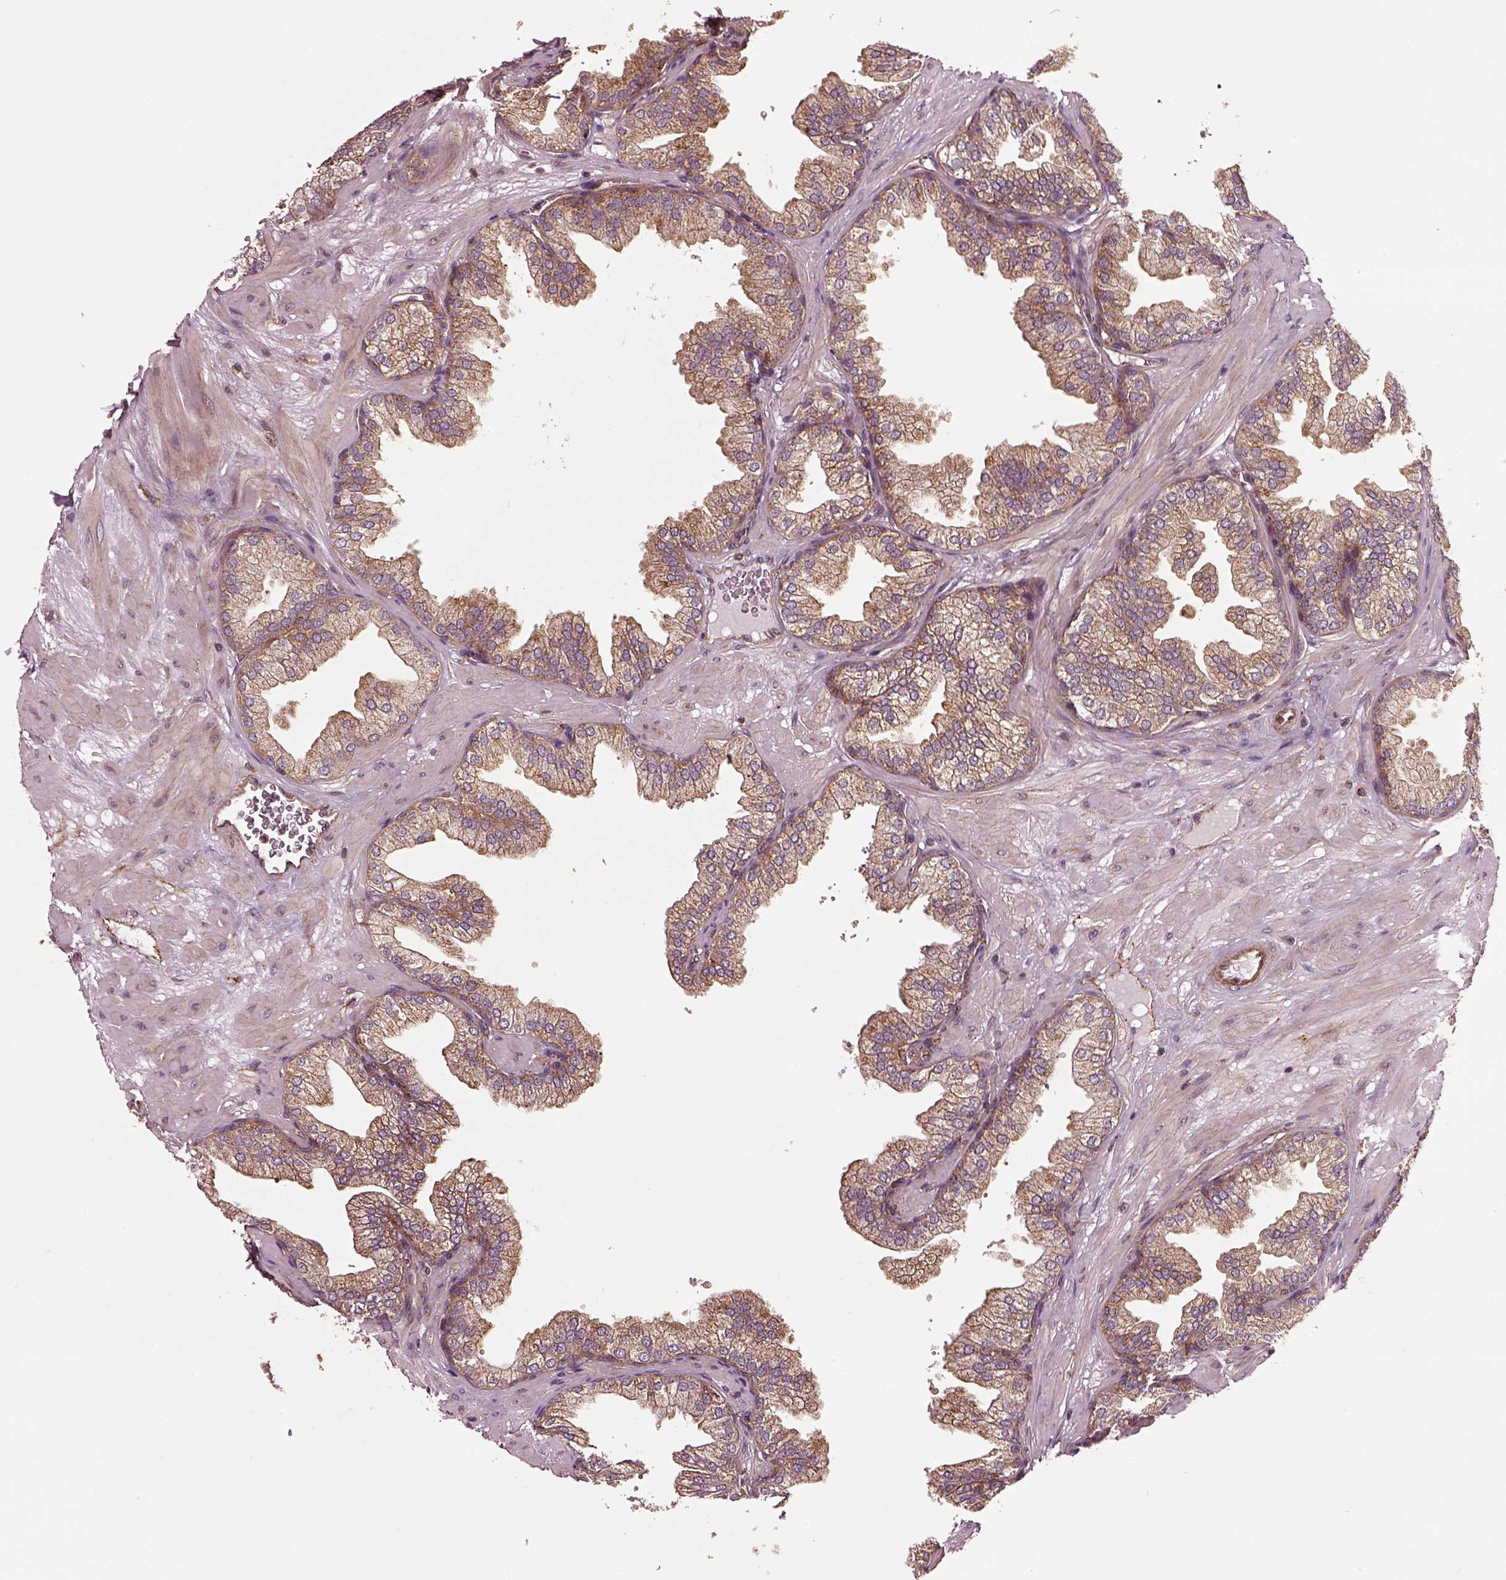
{"staining": {"intensity": "moderate", "quantity": "<25%", "location": "cytoplasmic/membranous"}, "tissue": "prostate", "cell_type": "Glandular cells", "image_type": "normal", "snomed": [{"axis": "morphology", "description": "Normal tissue, NOS"}, {"axis": "topography", "description": "Prostate"}], "caption": "Glandular cells demonstrate low levels of moderate cytoplasmic/membranous expression in approximately <25% of cells in benign human prostate.", "gene": "WASHC2A", "patient": {"sex": "male", "age": 37}}